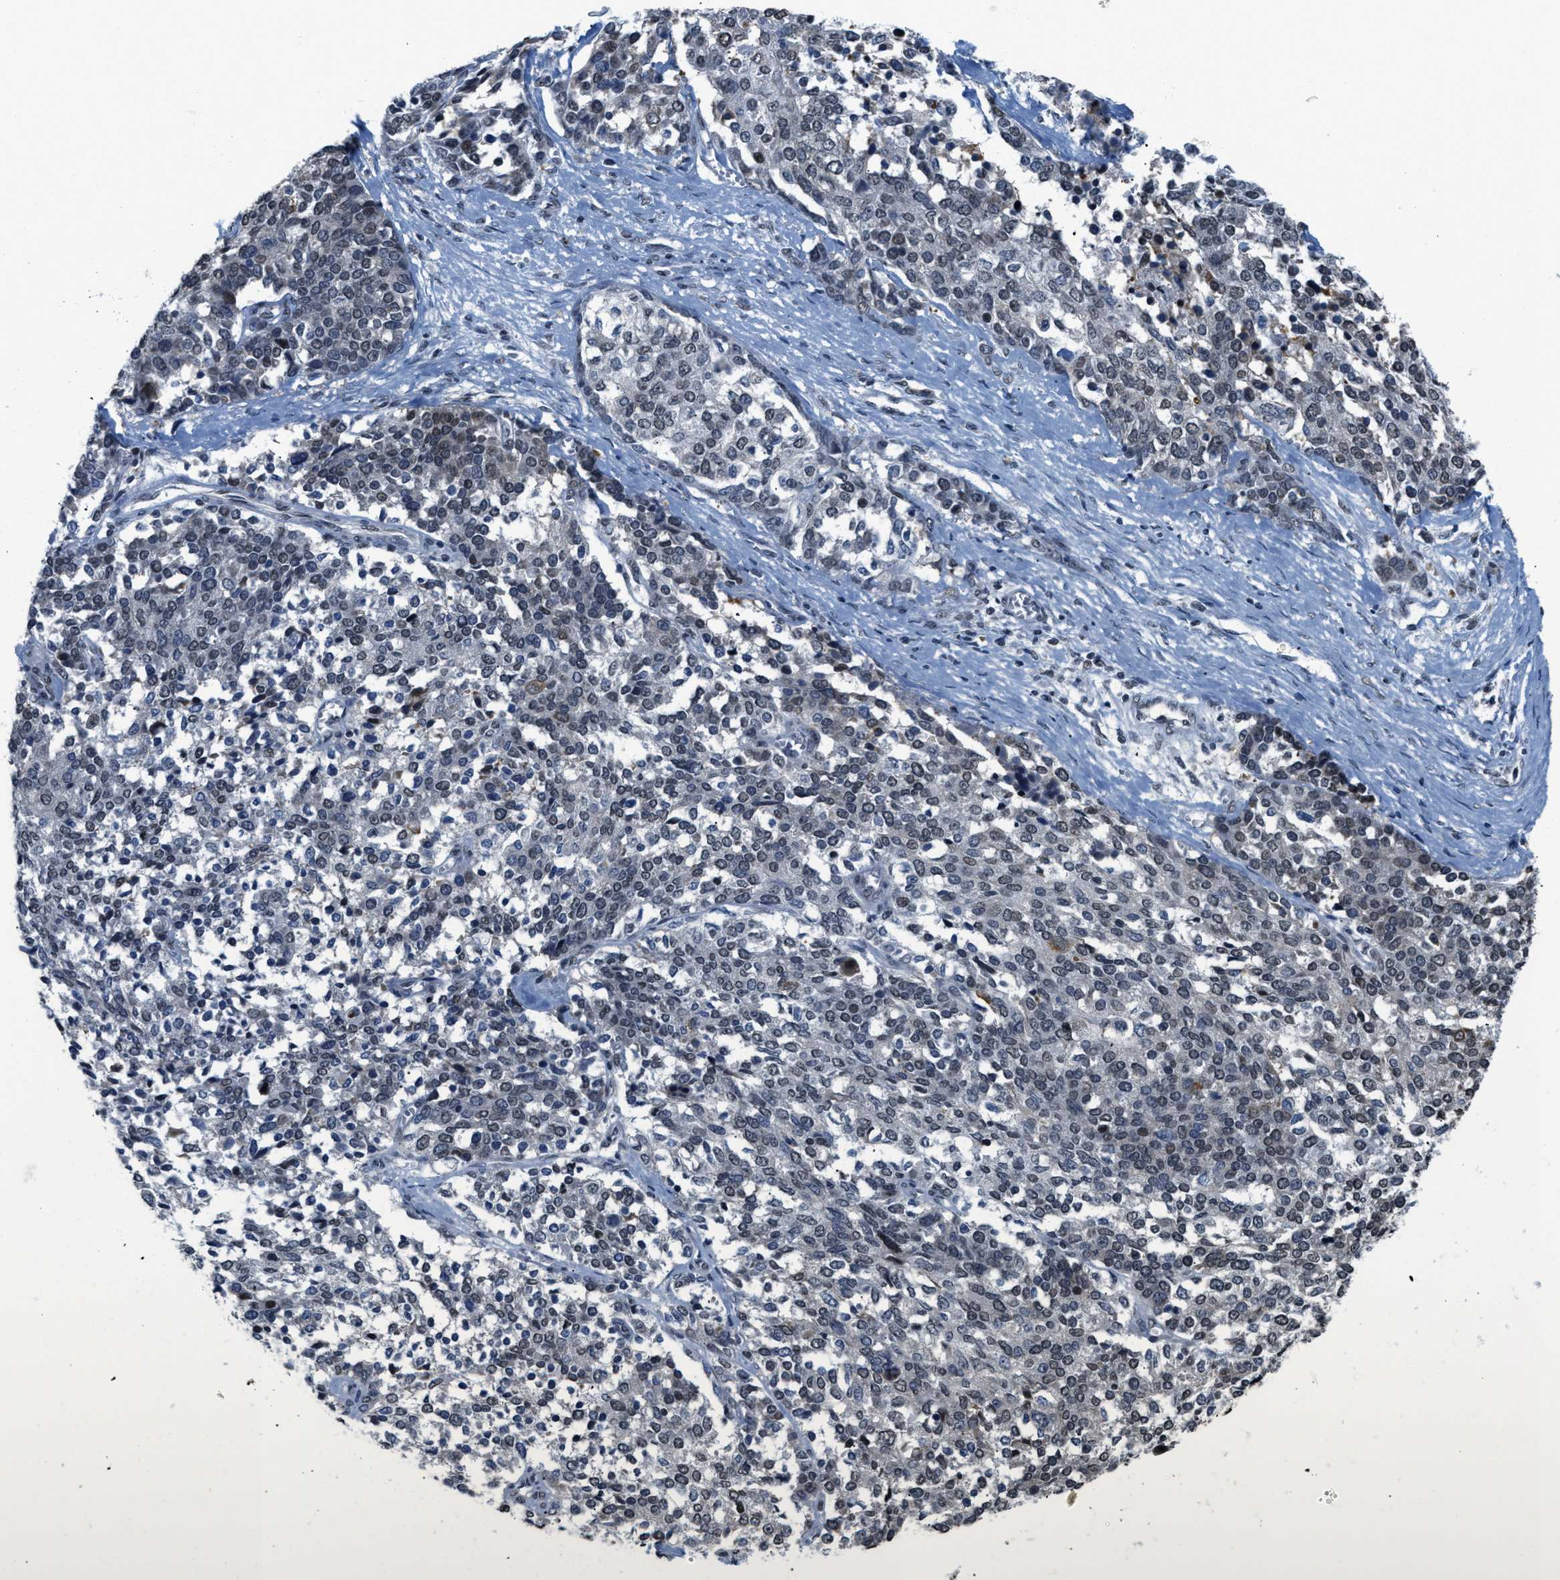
{"staining": {"intensity": "weak", "quantity": "<25%", "location": "nuclear"}, "tissue": "ovarian cancer", "cell_type": "Tumor cells", "image_type": "cancer", "snomed": [{"axis": "morphology", "description": "Cystadenocarcinoma, serous, NOS"}, {"axis": "topography", "description": "Ovary"}], "caption": "Protein analysis of ovarian cancer (serous cystadenocarcinoma) reveals no significant expression in tumor cells. Nuclei are stained in blue.", "gene": "RAF1", "patient": {"sex": "female", "age": 44}}